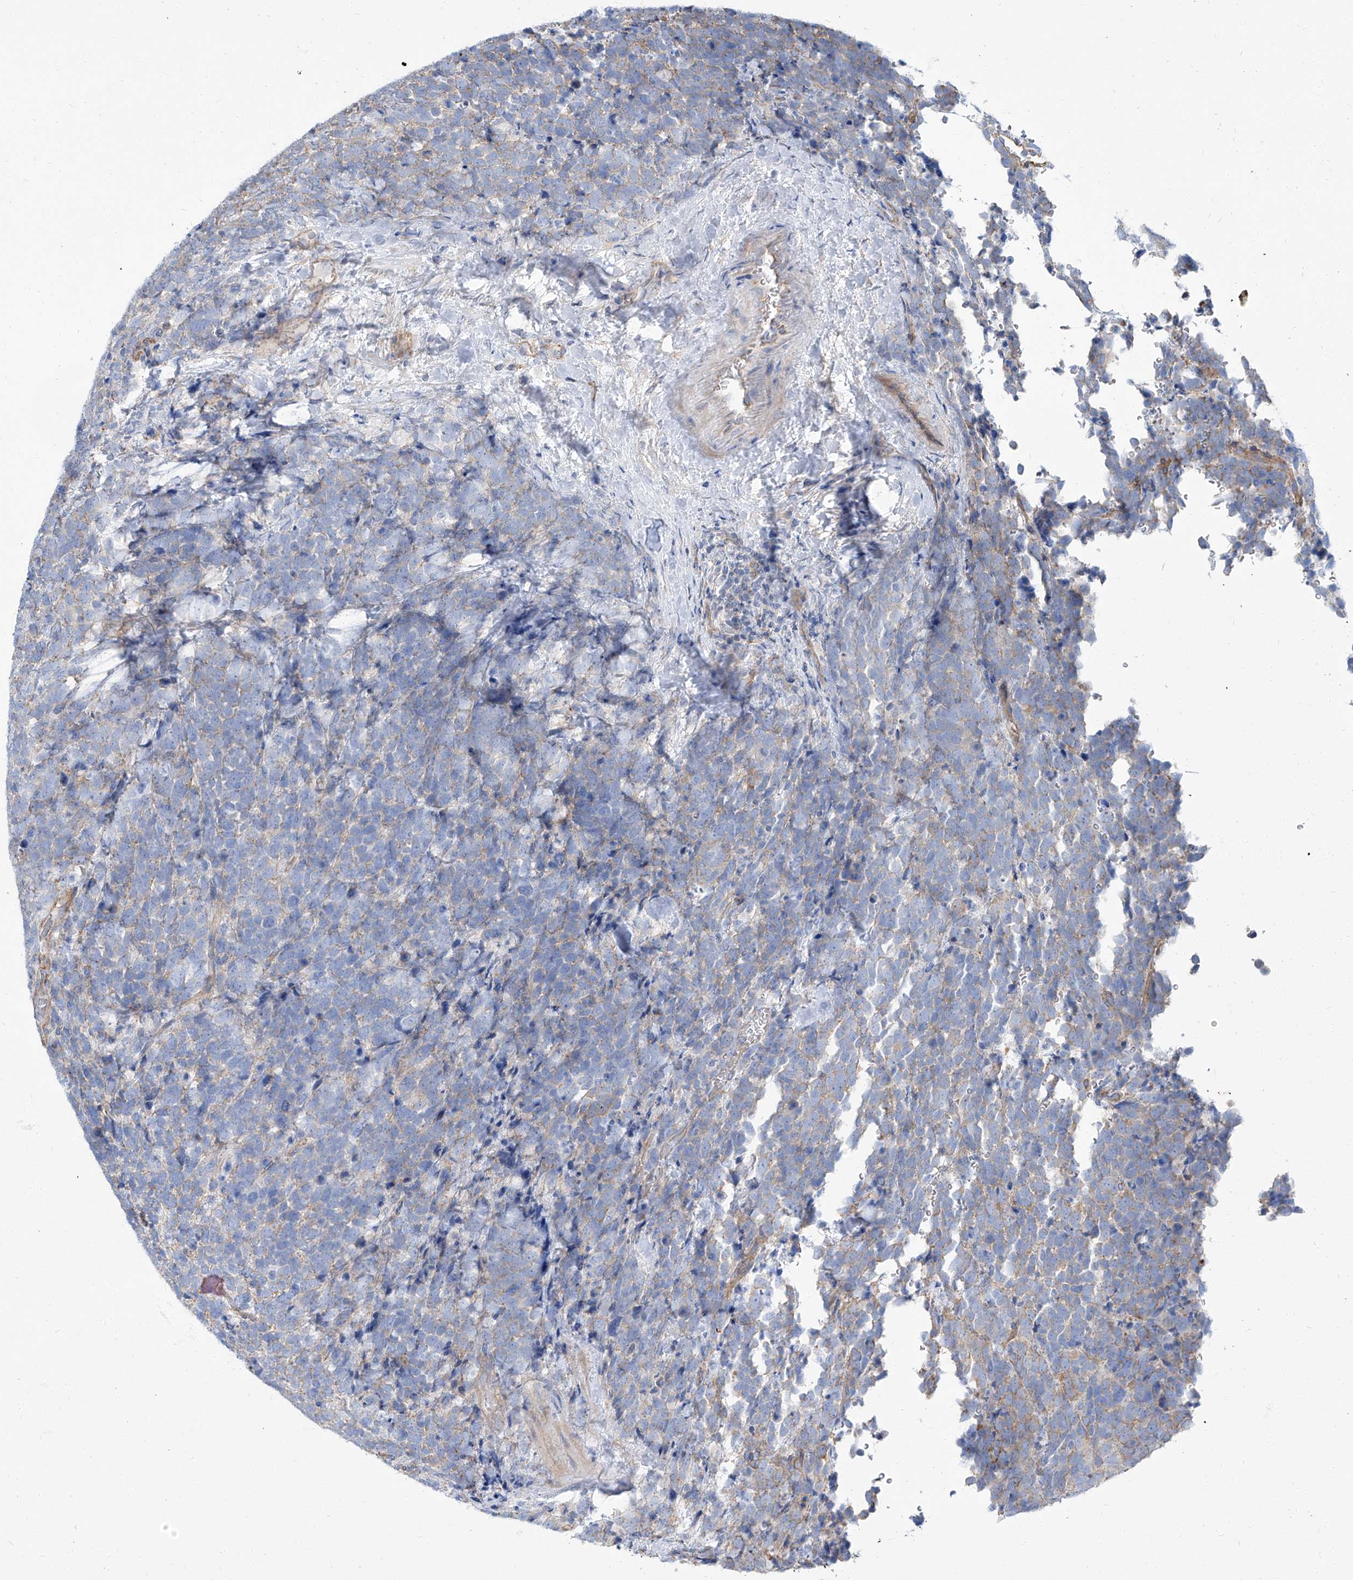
{"staining": {"intensity": "weak", "quantity": "25%-75%", "location": "cytoplasmic/membranous"}, "tissue": "urothelial cancer", "cell_type": "Tumor cells", "image_type": "cancer", "snomed": [{"axis": "morphology", "description": "Urothelial carcinoma, High grade"}, {"axis": "topography", "description": "Urinary bladder"}], "caption": "This is a histology image of immunohistochemistry (IHC) staining of urothelial cancer, which shows weak positivity in the cytoplasmic/membranous of tumor cells.", "gene": "TXLNB", "patient": {"sex": "female", "age": 82}}